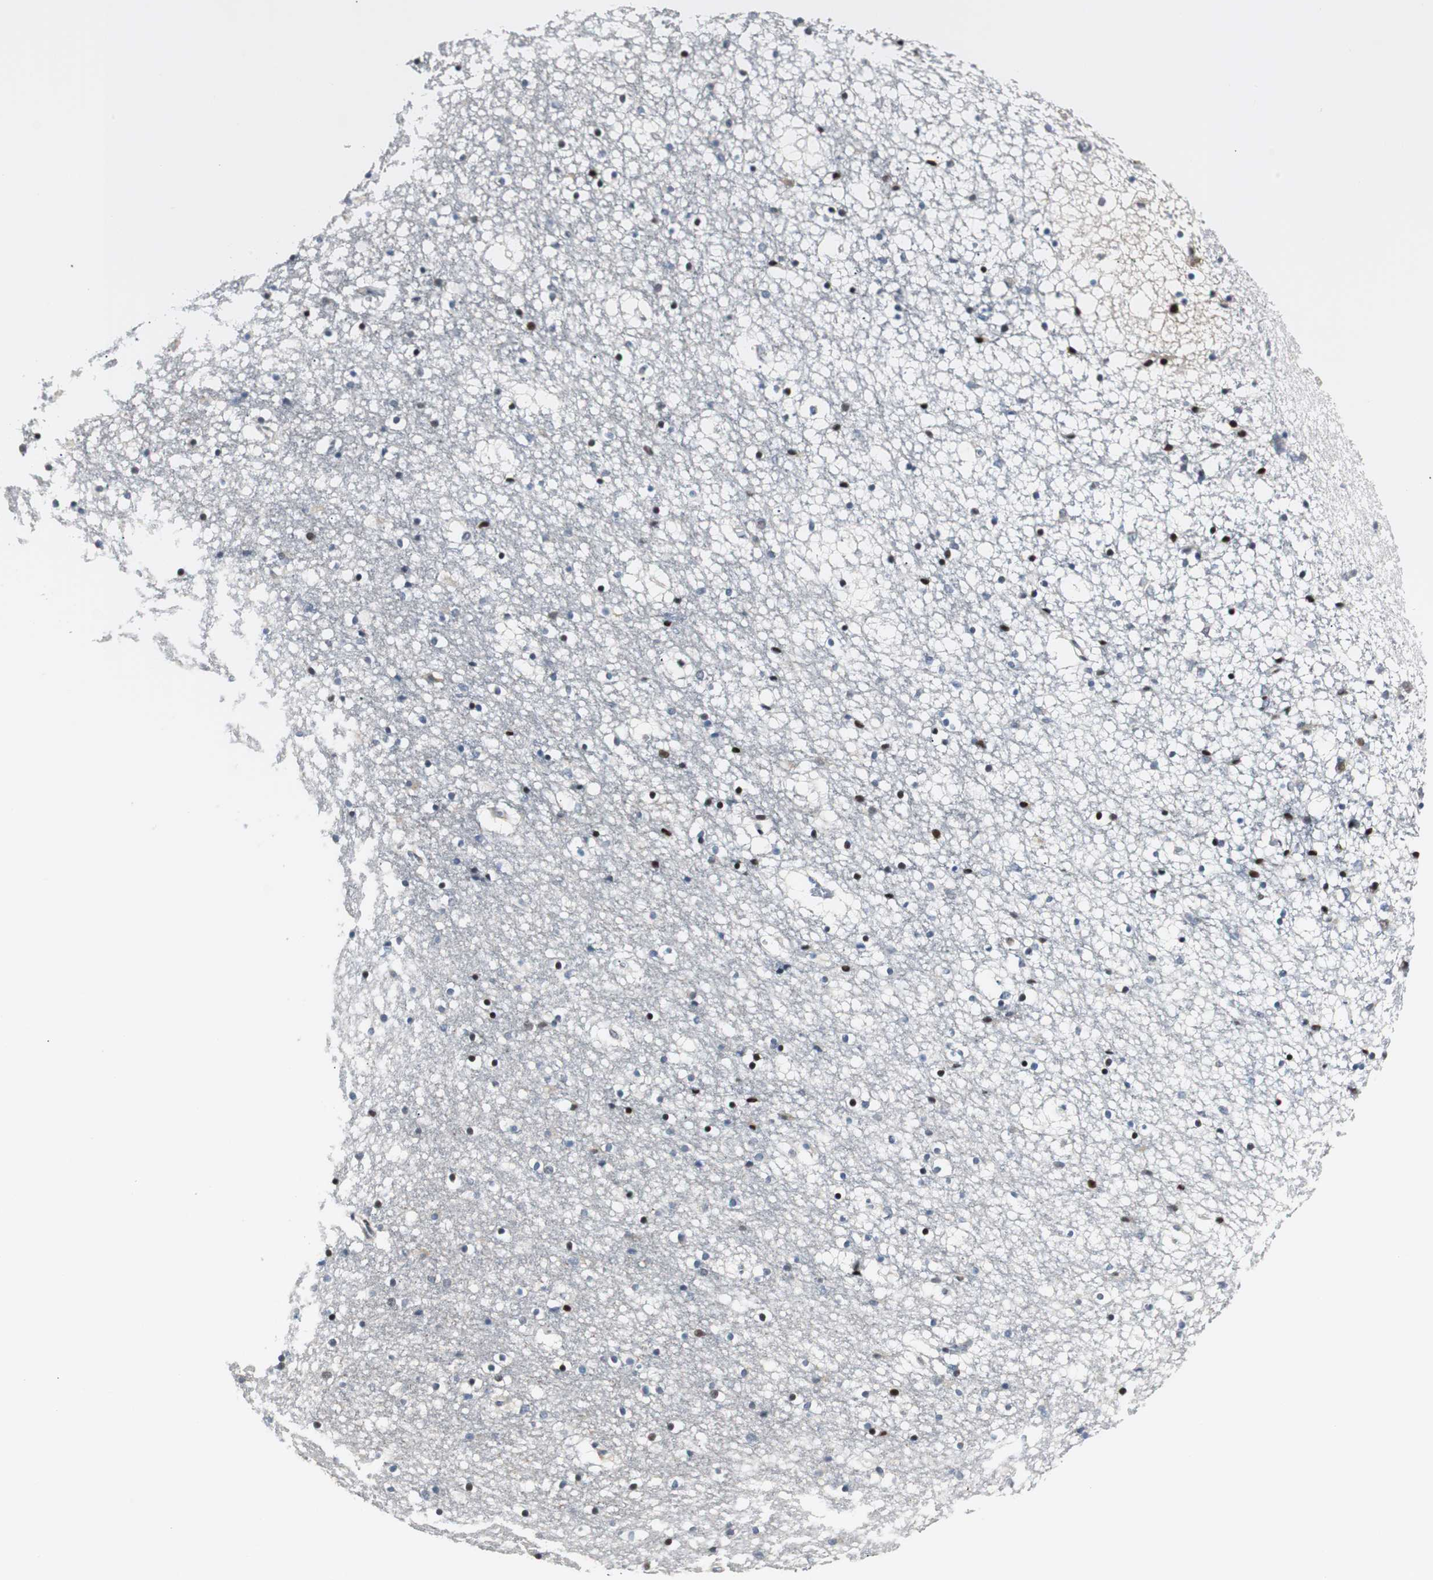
{"staining": {"intensity": "strong", "quantity": "<25%", "location": "nuclear"}, "tissue": "caudate", "cell_type": "Glial cells", "image_type": "normal", "snomed": [{"axis": "morphology", "description": "Normal tissue, NOS"}, {"axis": "topography", "description": "Lateral ventricle wall"}], "caption": "This is a micrograph of IHC staining of normal caudate, which shows strong positivity in the nuclear of glial cells.", "gene": "RAD1", "patient": {"sex": "male", "age": 45}}